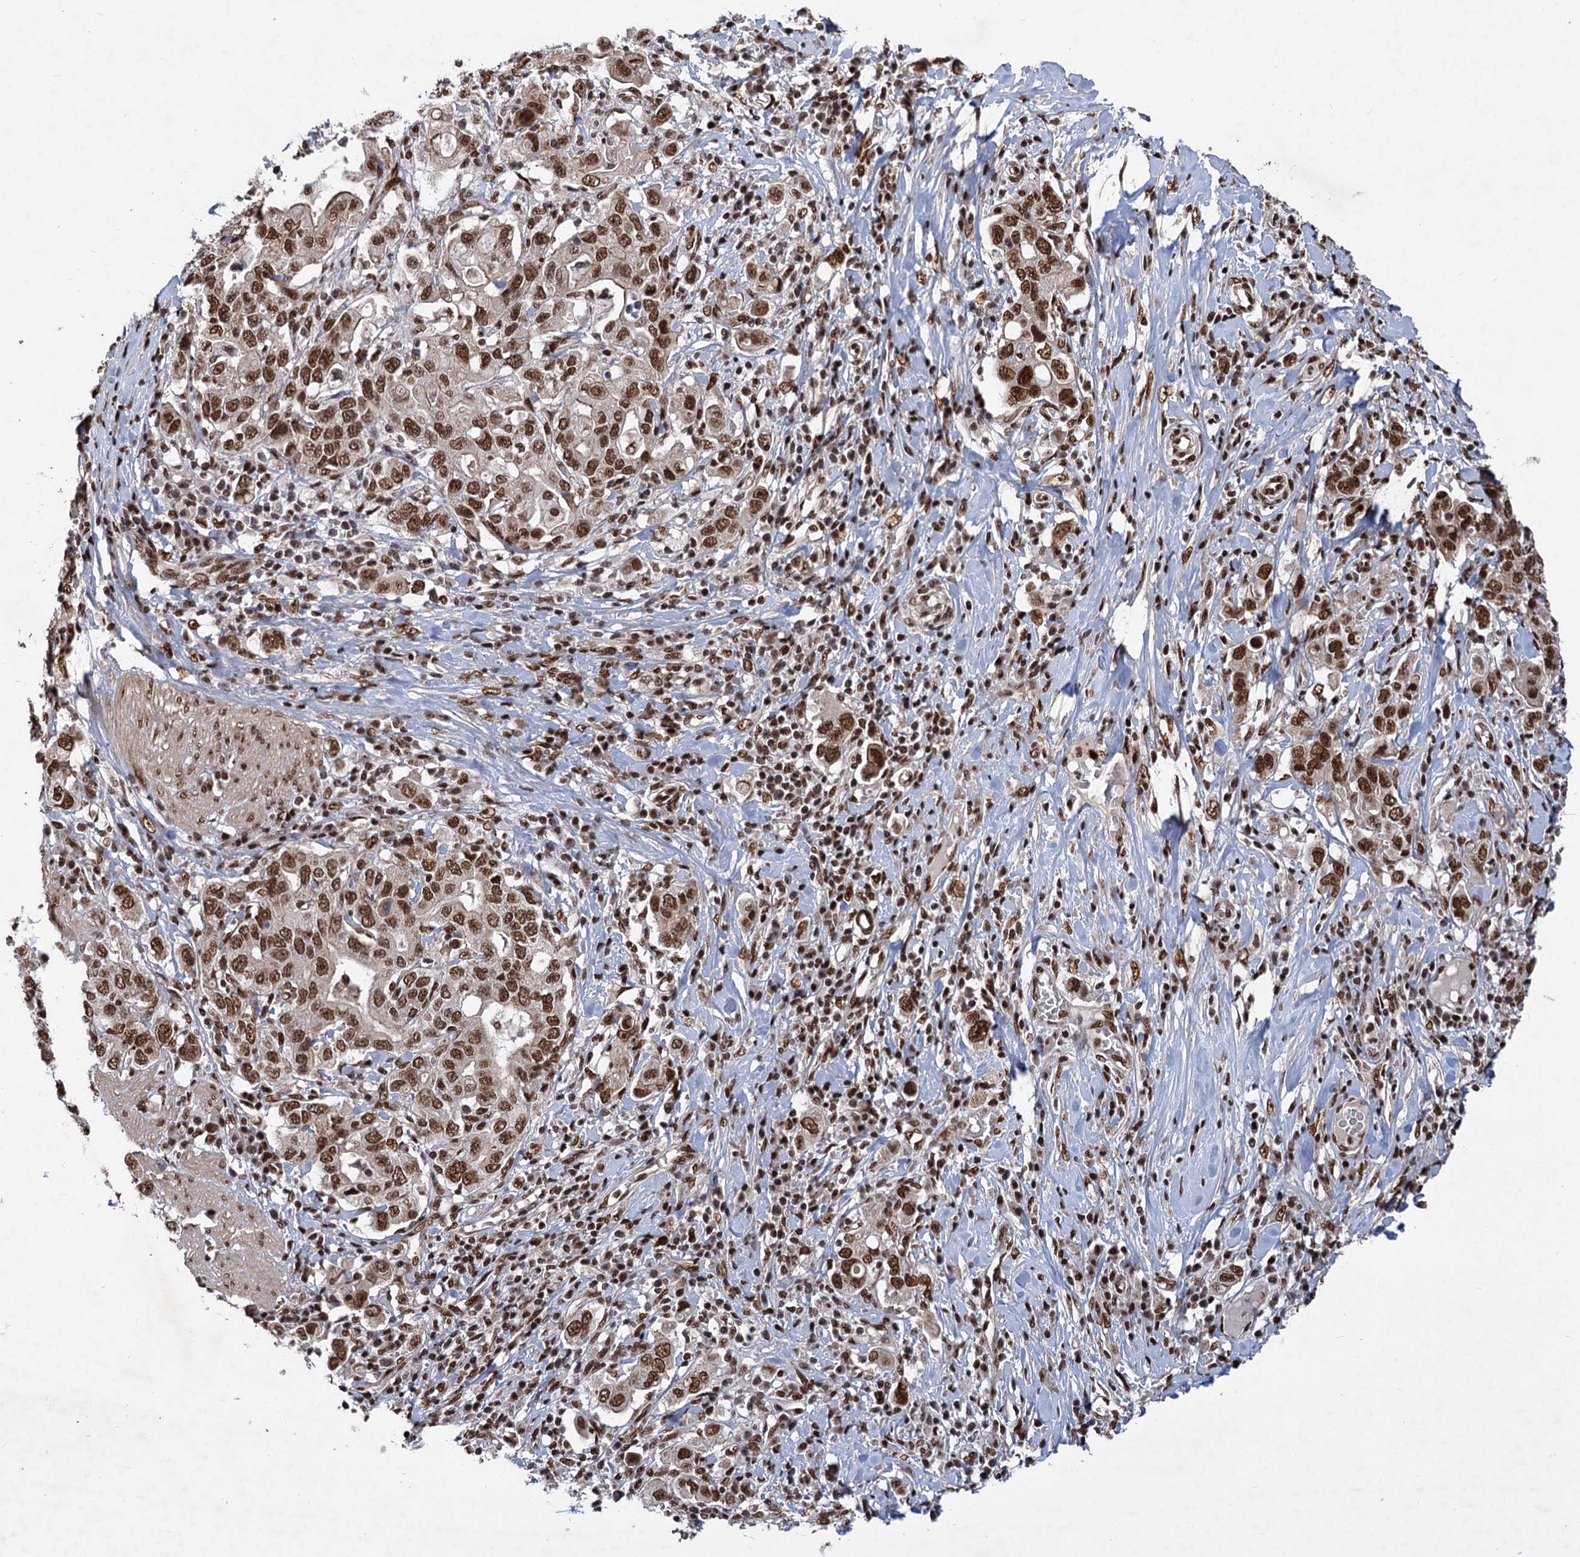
{"staining": {"intensity": "strong", "quantity": ">75%", "location": "nuclear"}, "tissue": "stomach cancer", "cell_type": "Tumor cells", "image_type": "cancer", "snomed": [{"axis": "morphology", "description": "Adenocarcinoma, NOS"}, {"axis": "topography", "description": "Stomach, upper"}], "caption": "A brown stain highlights strong nuclear expression of a protein in human stomach cancer (adenocarcinoma) tumor cells.", "gene": "MAML1", "patient": {"sex": "male", "age": 62}}